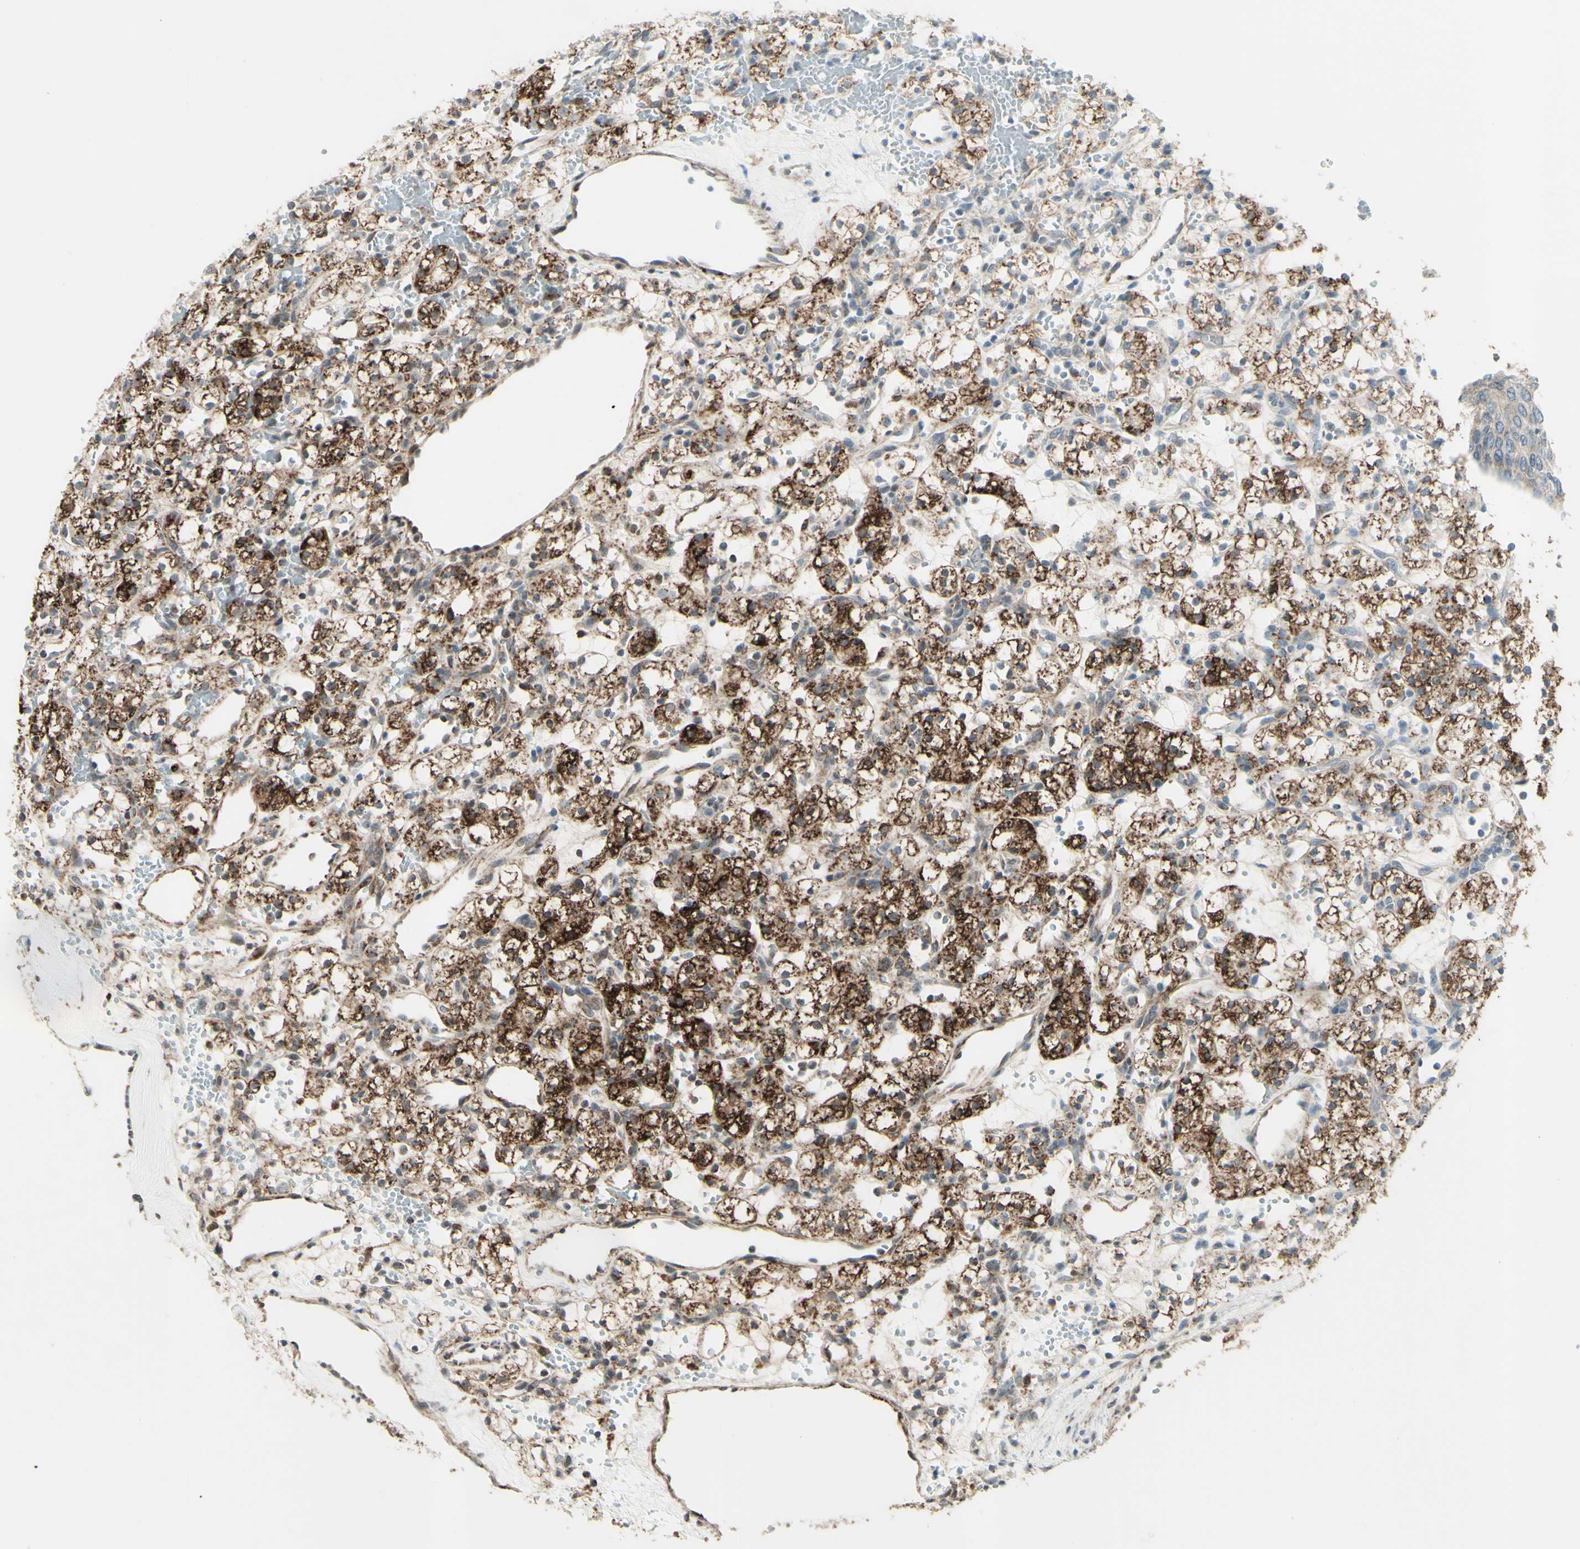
{"staining": {"intensity": "strong", "quantity": ">75%", "location": "cytoplasmic/membranous"}, "tissue": "renal cancer", "cell_type": "Tumor cells", "image_type": "cancer", "snomed": [{"axis": "morphology", "description": "Adenocarcinoma, NOS"}, {"axis": "topography", "description": "Kidney"}], "caption": "DAB (3,3'-diaminobenzidine) immunohistochemical staining of human renal cancer shows strong cytoplasmic/membranous protein positivity in approximately >75% of tumor cells.", "gene": "DHRS3", "patient": {"sex": "female", "age": 60}}